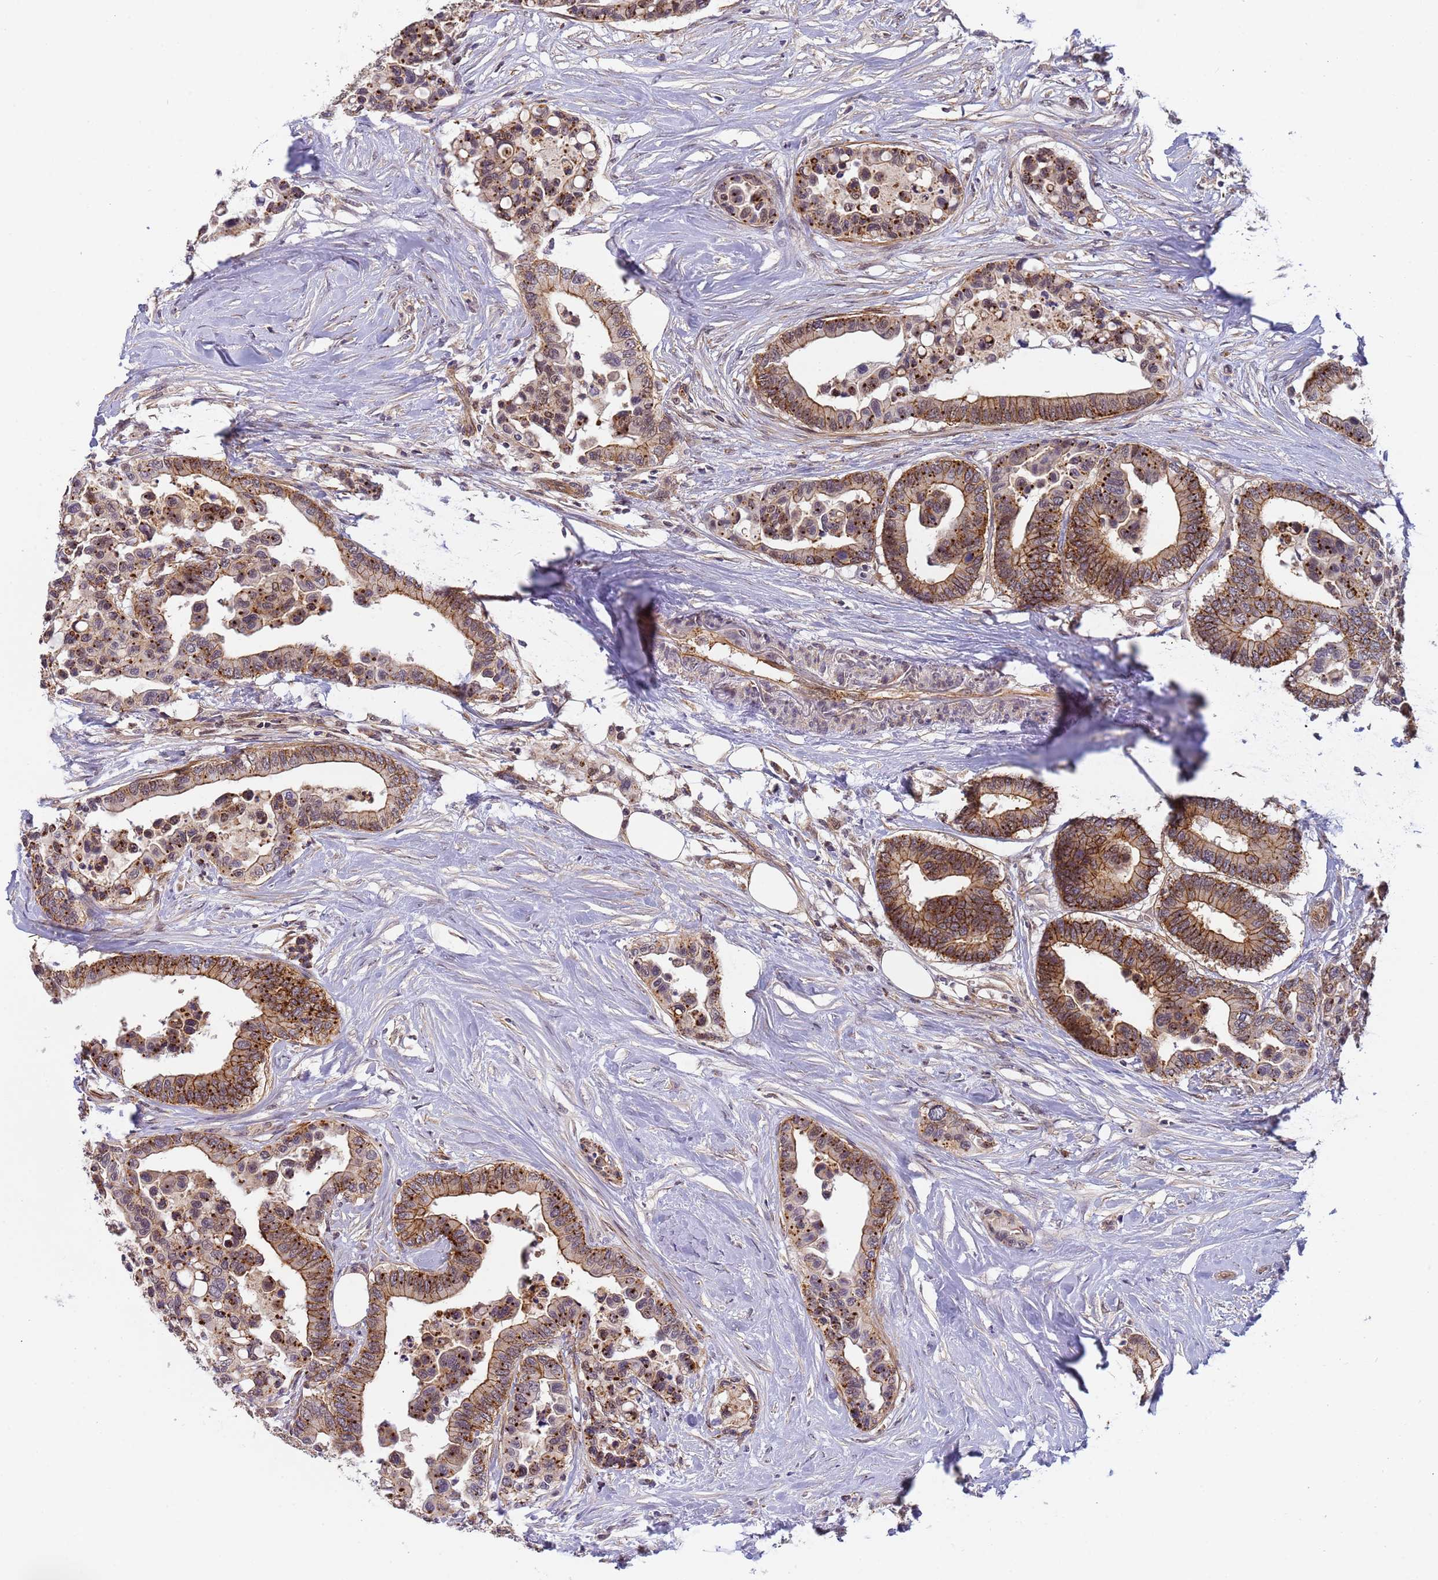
{"staining": {"intensity": "moderate", "quantity": ">75%", "location": "cytoplasmic/membranous,nuclear"}, "tissue": "colorectal cancer", "cell_type": "Tumor cells", "image_type": "cancer", "snomed": [{"axis": "morphology", "description": "Adenocarcinoma, NOS"}, {"axis": "topography", "description": "Colon"}], "caption": "IHC photomicrograph of human colorectal cancer (adenocarcinoma) stained for a protein (brown), which shows medium levels of moderate cytoplasmic/membranous and nuclear expression in about >75% of tumor cells.", "gene": "EMC2", "patient": {"sex": "male", "age": 82}}